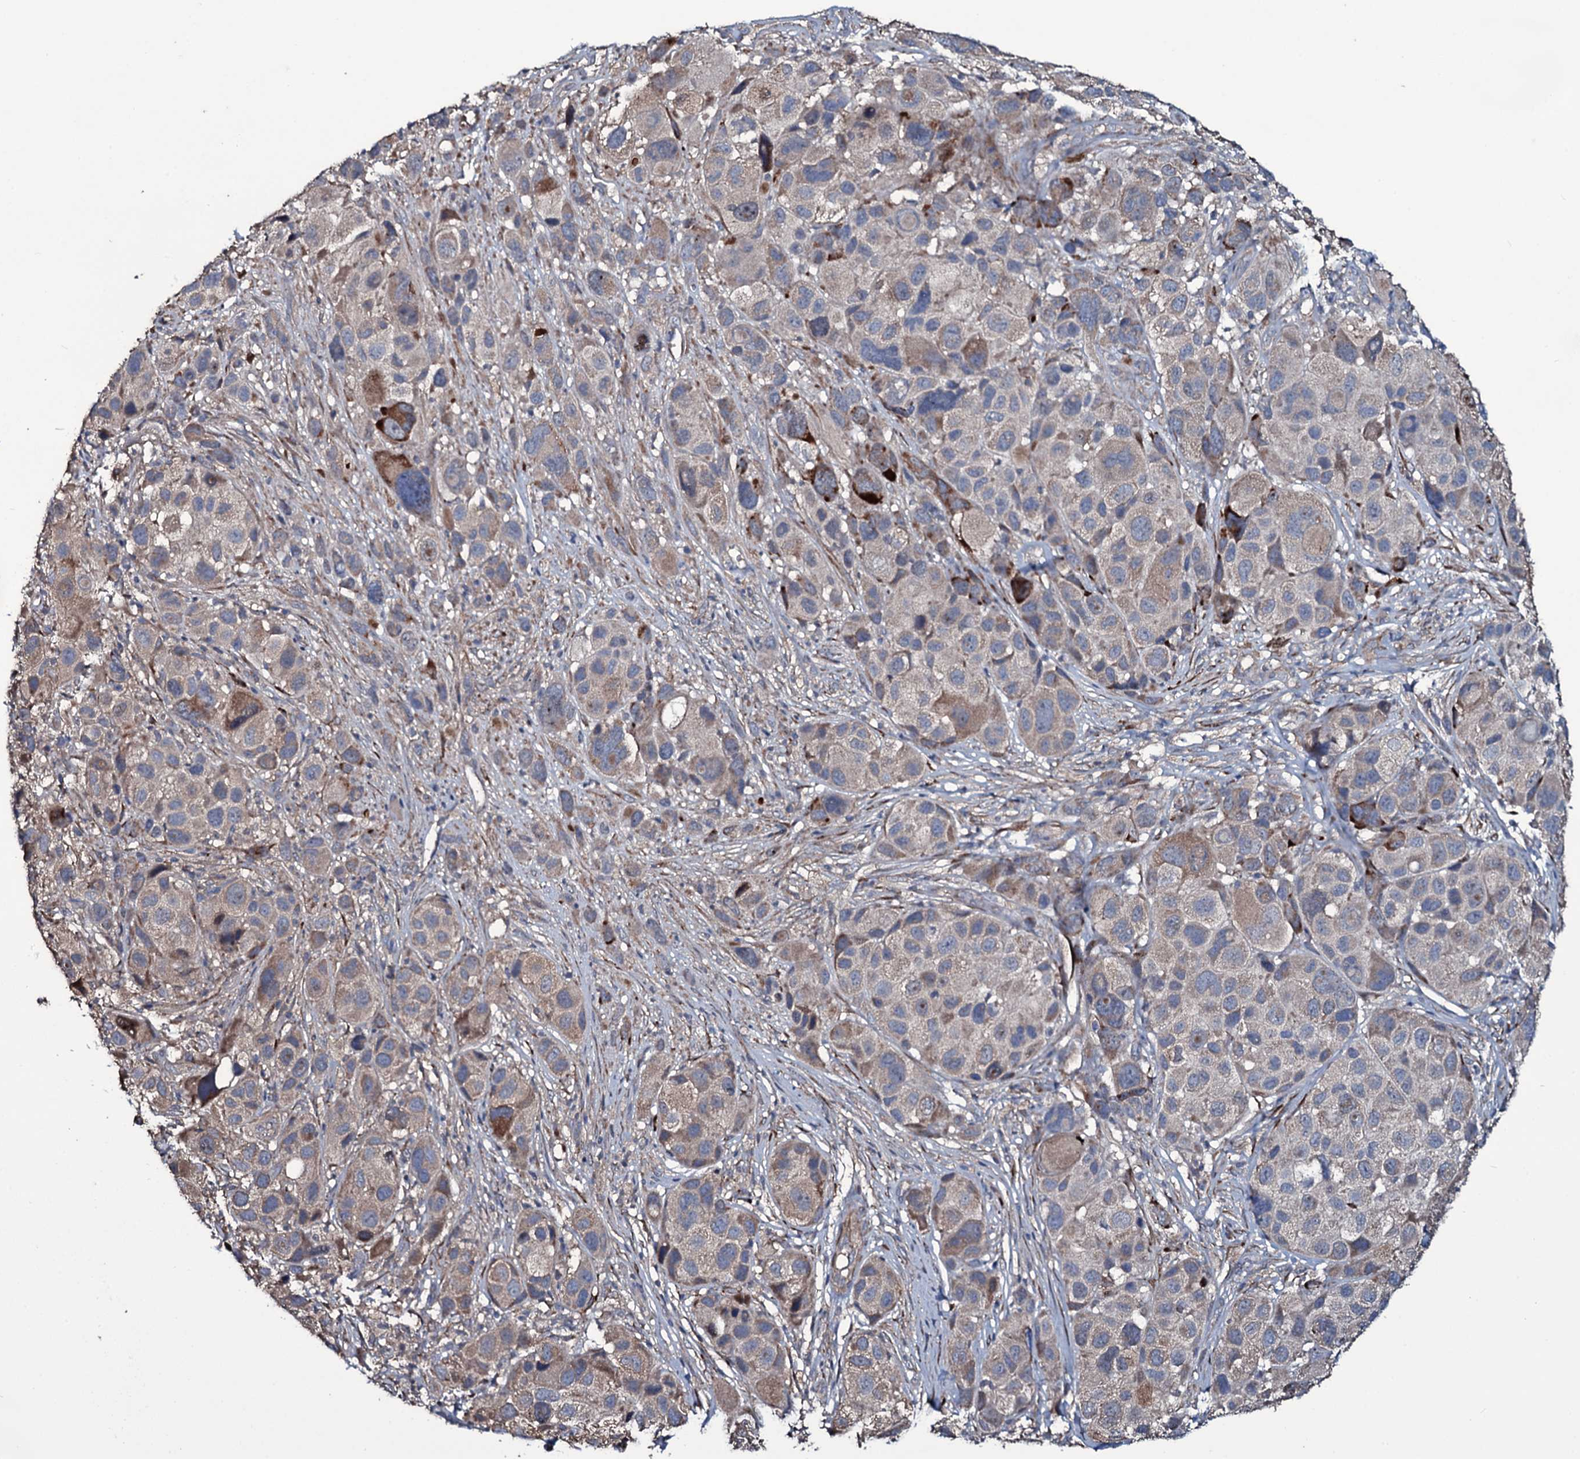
{"staining": {"intensity": "moderate", "quantity": "<25%", "location": "cytoplasmic/membranous"}, "tissue": "melanoma", "cell_type": "Tumor cells", "image_type": "cancer", "snomed": [{"axis": "morphology", "description": "Malignant melanoma, NOS"}, {"axis": "topography", "description": "Skin of trunk"}], "caption": "Immunohistochemistry (IHC) of human melanoma reveals low levels of moderate cytoplasmic/membranous staining in about <25% of tumor cells.", "gene": "WIPF3", "patient": {"sex": "male", "age": 71}}